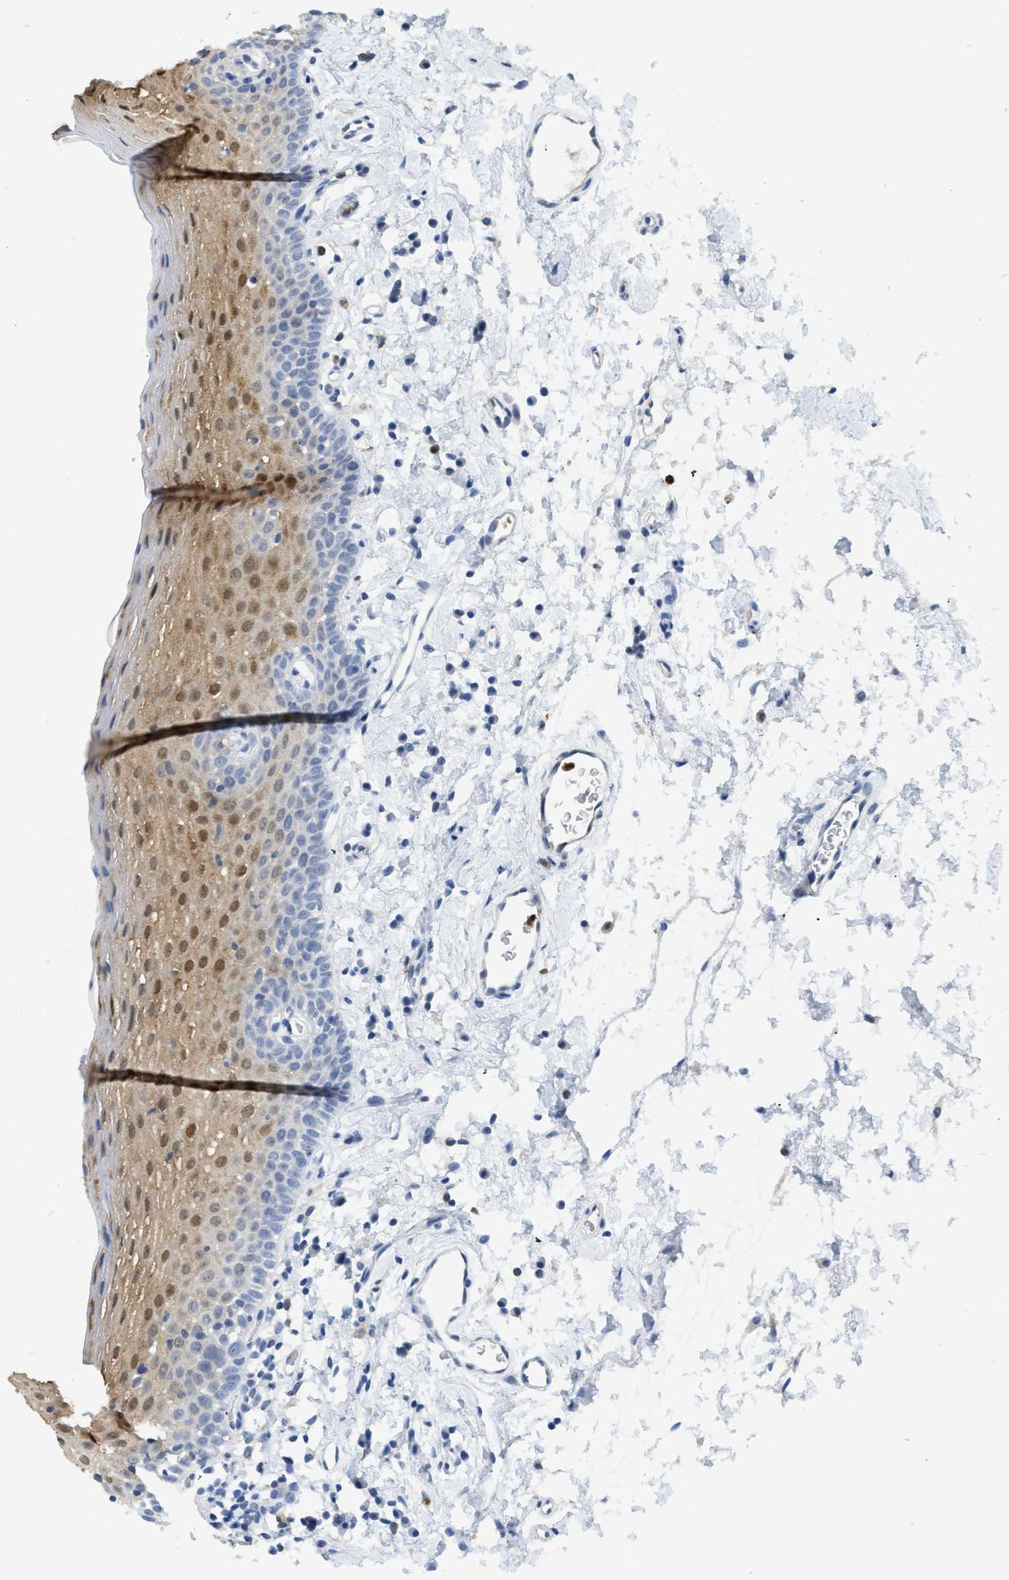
{"staining": {"intensity": "moderate", "quantity": "25%-75%", "location": "cytoplasmic/membranous,nuclear"}, "tissue": "oral mucosa", "cell_type": "Squamous epithelial cells", "image_type": "normal", "snomed": [{"axis": "morphology", "description": "Normal tissue, NOS"}, {"axis": "topography", "description": "Oral tissue"}], "caption": "Unremarkable oral mucosa displays moderate cytoplasmic/membranous,nuclear staining in about 25%-75% of squamous epithelial cells.", "gene": "SERPINB1", "patient": {"sex": "male", "age": 66}}